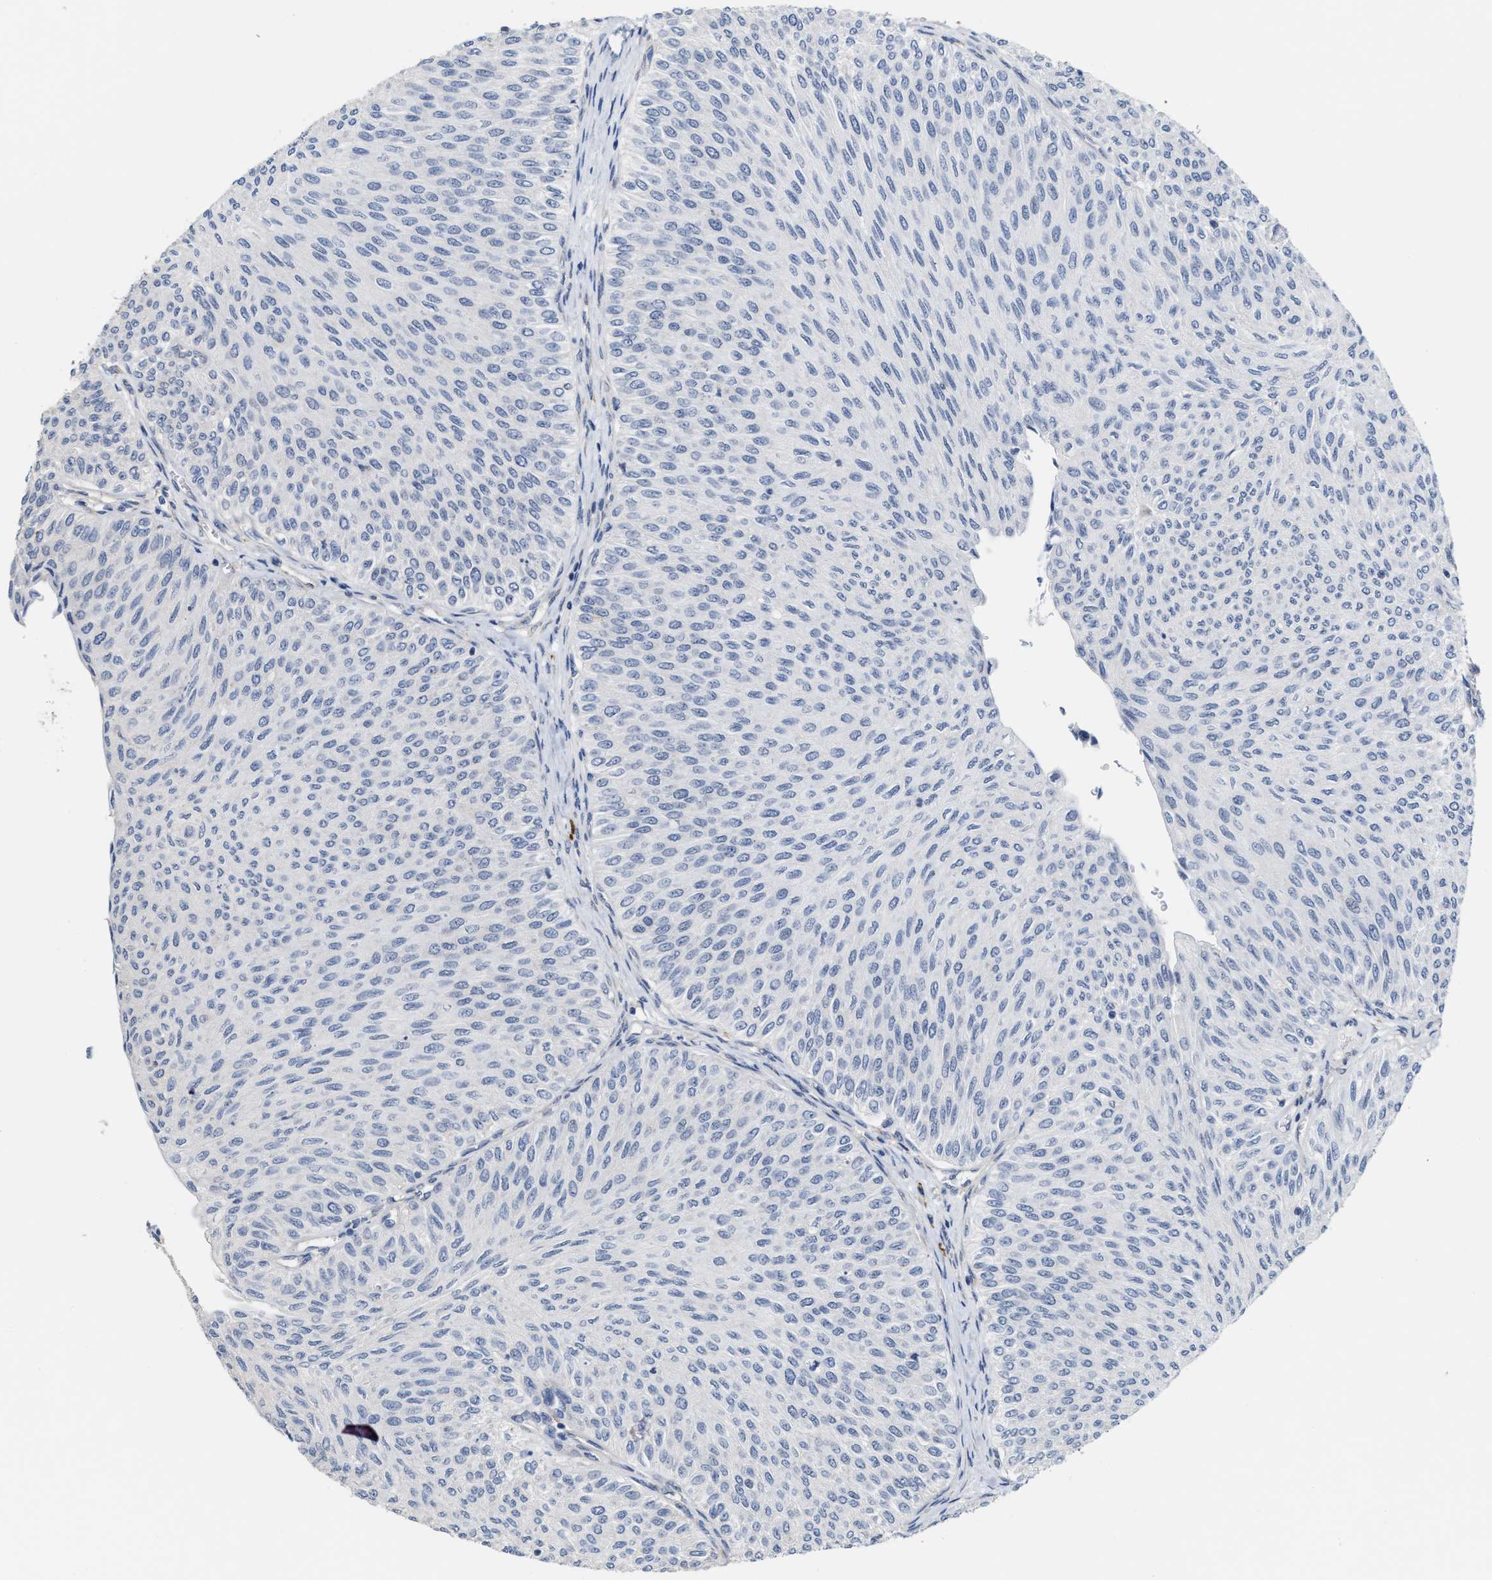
{"staining": {"intensity": "negative", "quantity": "none", "location": "none"}, "tissue": "urothelial cancer", "cell_type": "Tumor cells", "image_type": "cancer", "snomed": [{"axis": "morphology", "description": "Urothelial carcinoma, Low grade"}, {"axis": "topography", "description": "Urinary bladder"}], "caption": "An immunohistochemistry (IHC) histopathology image of low-grade urothelial carcinoma is shown. There is no staining in tumor cells of low-grade urothelial carcinoma.", "gene": "RYR2", "patient": {"sex": "male", "age": 78}}